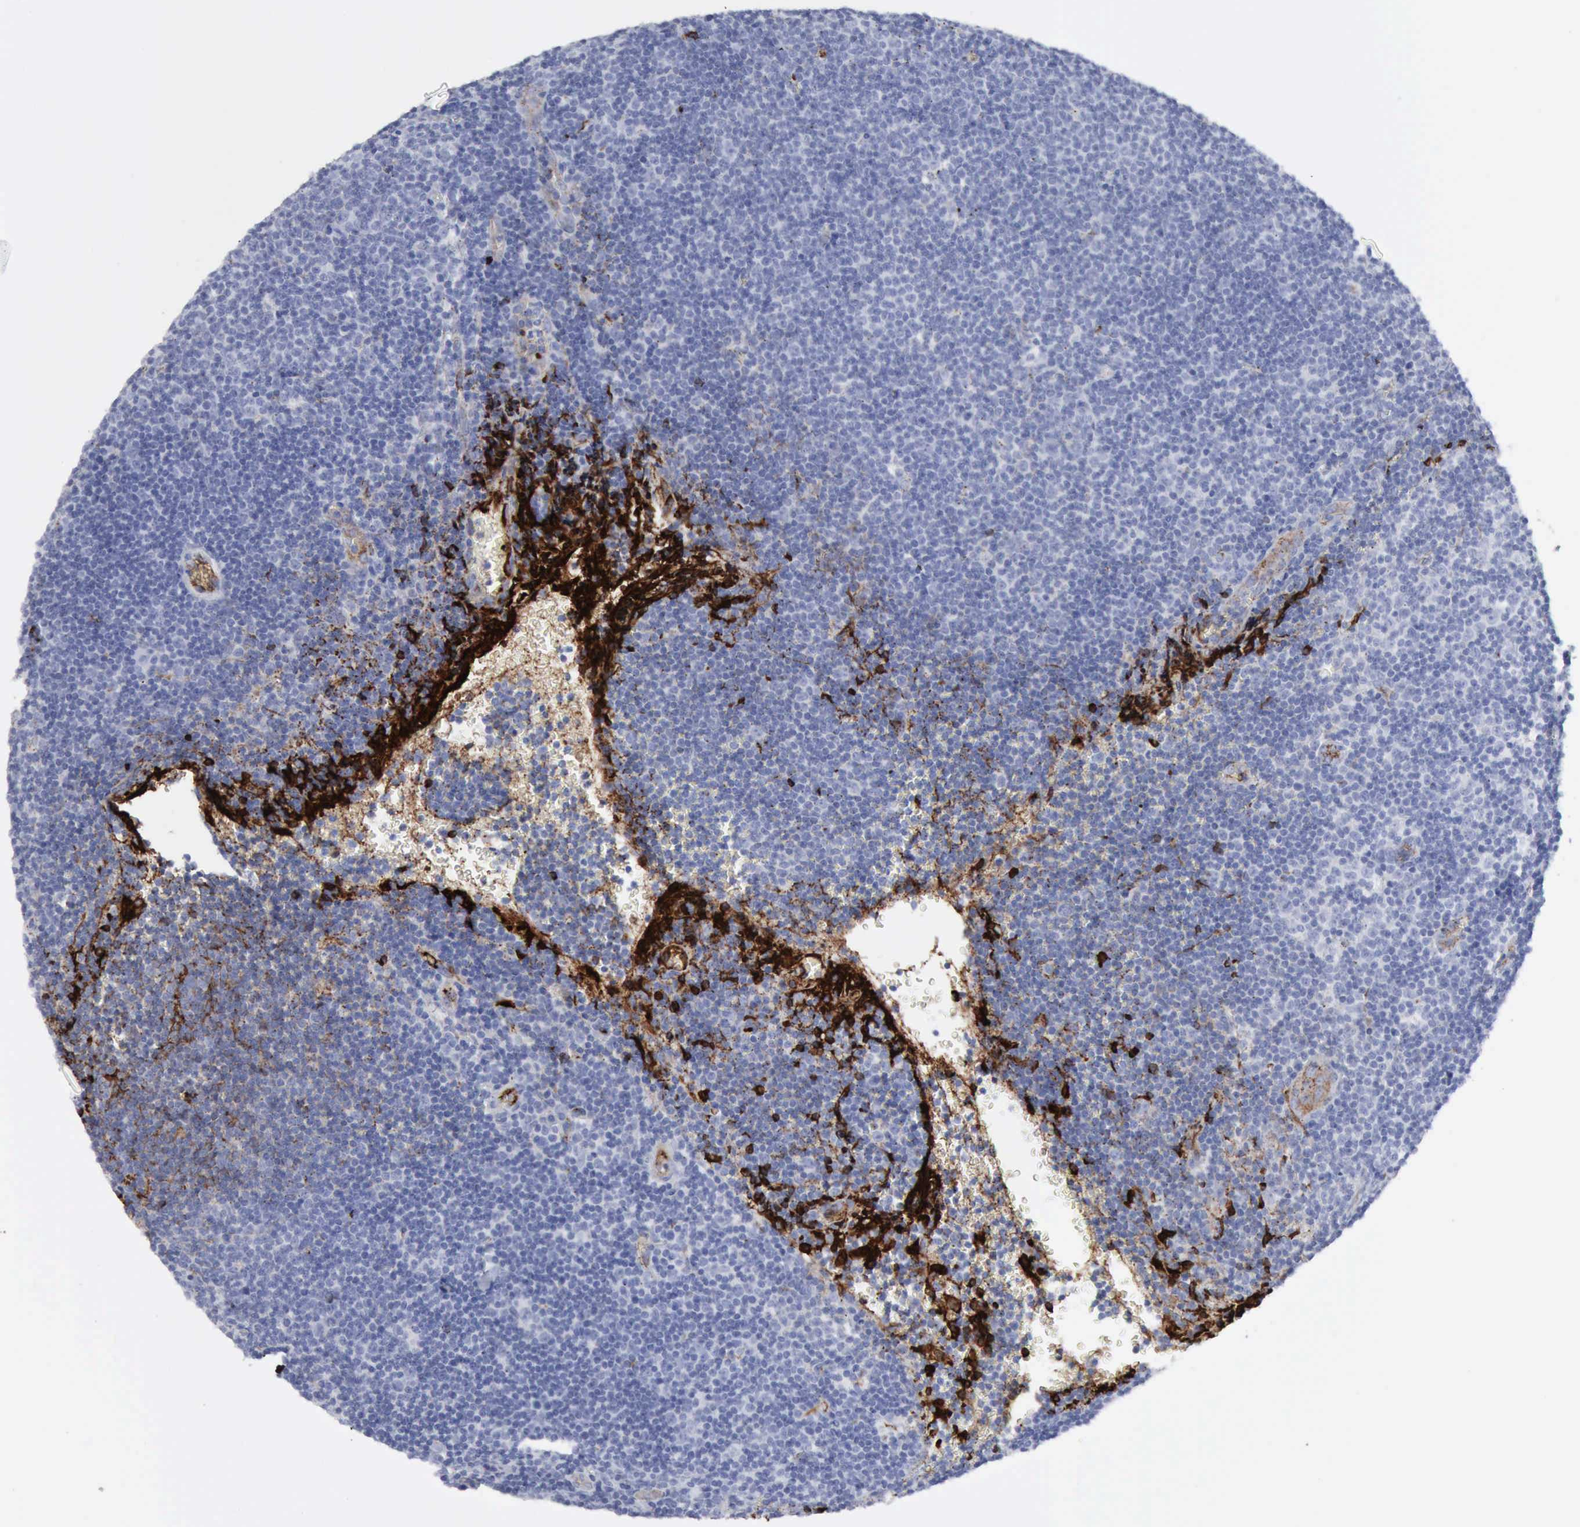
{"staining": {"intensity": "negative", "quantity": "none", "location": "none"}, "tissue": "lymphoma", "cell_type": "Tumor cells", "image_type": "cancer", "snomed": [{"axis": "morphology", "description": "Malignant lymphoma, non-Hodgkin's type, Low grade"}, {"axis": "topography", "description": "Lymph node"}], "caption": "There is no significant positivity in tumor cells of malignant lymphoma, non-Hodgkin's type (low-grade). (DAB immunohistochemistry (IHC), high magnification).", "gene": "C4BPA", "patient": {"sex": "male", "age": 49}}